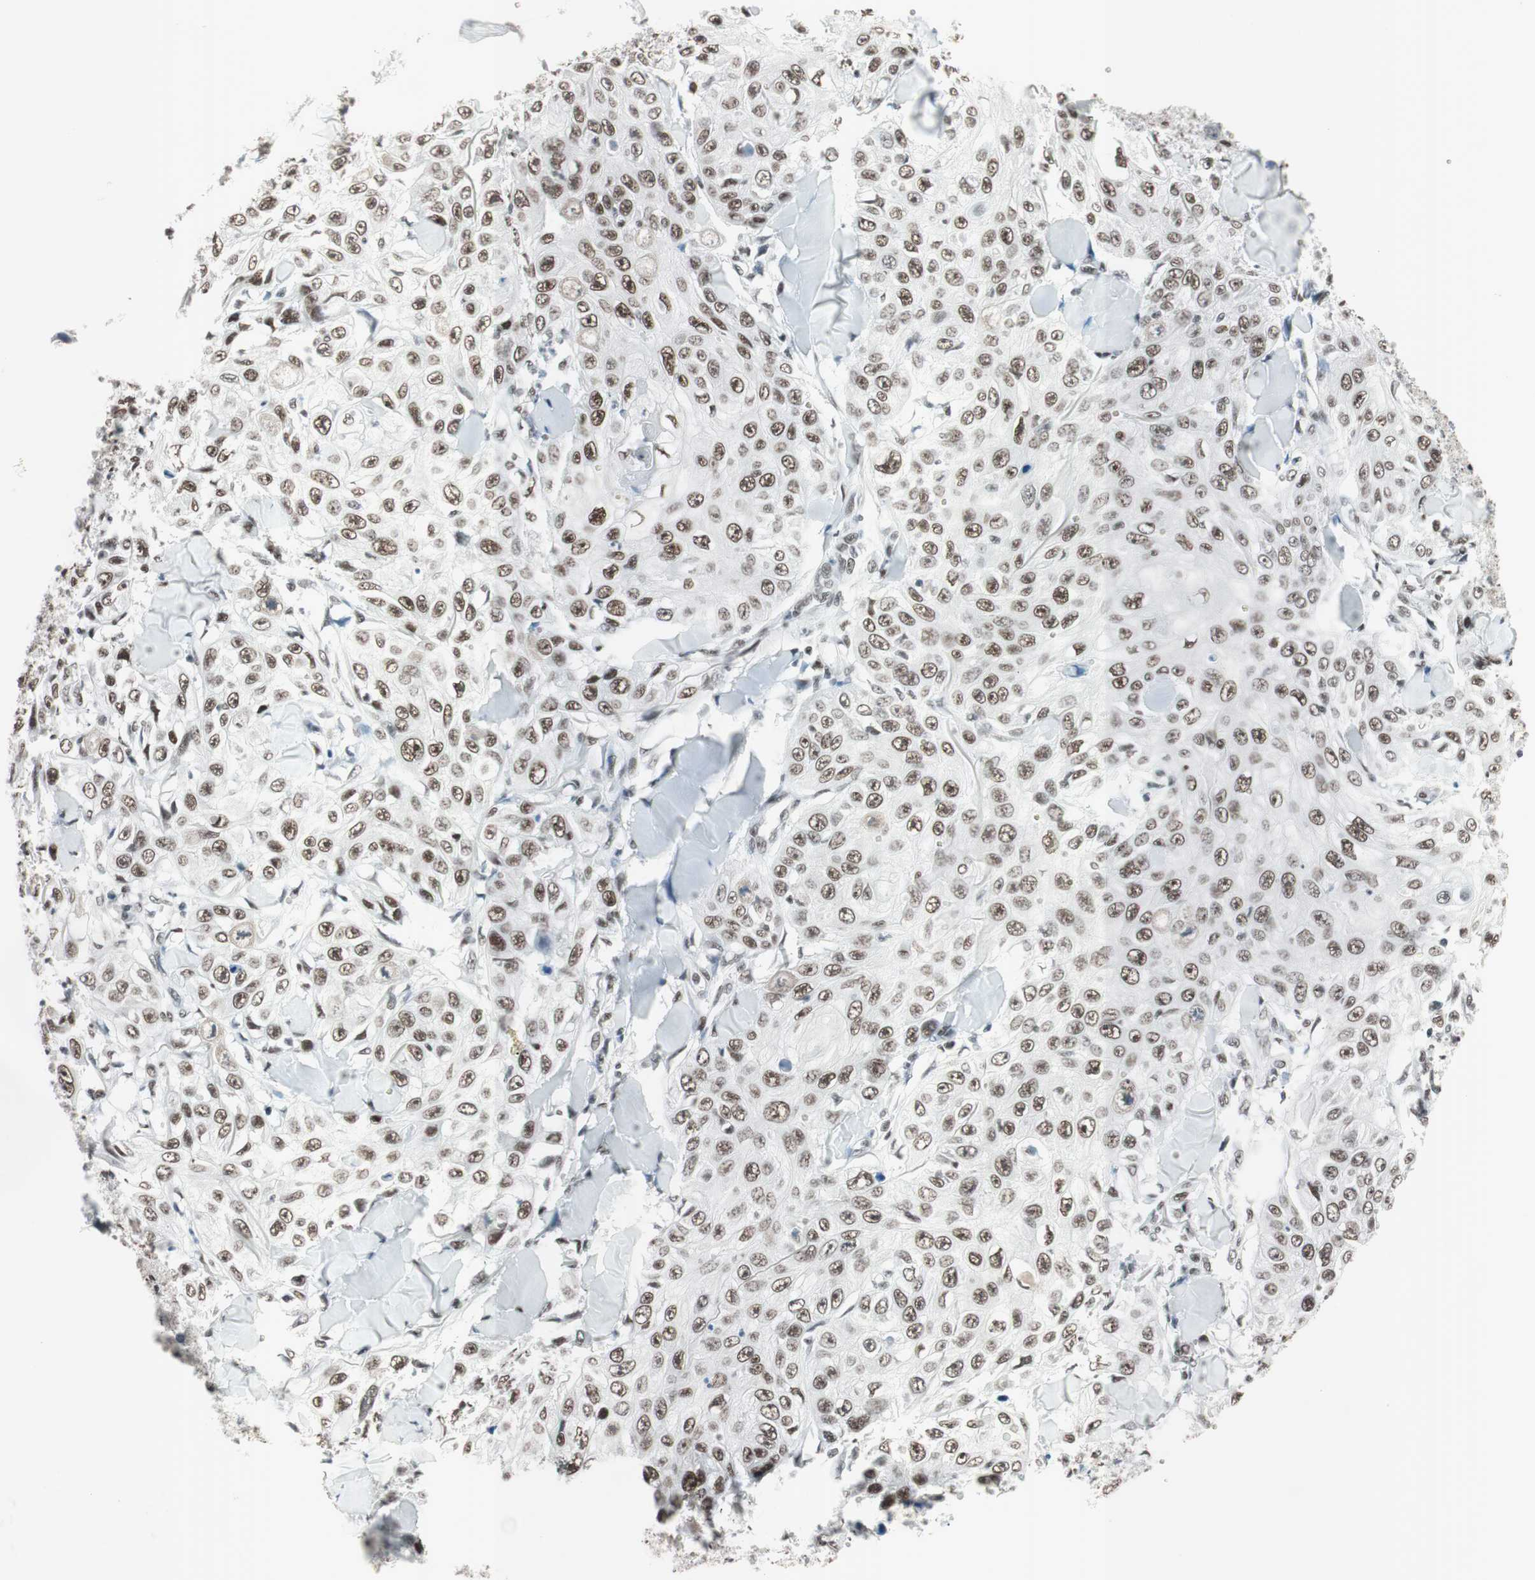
{"staining": {"intensity": "moderate", "quantity": ">75%", "location": "nuclear"}, "tissue": "skin cancer", "cell_type": "Tumor cells", "image_type": "cancer", "snomed": [{"axis": "morphology", "description": "Squamous cell carcinoma, NOS"}, {"axis": "topography", "description": "Skin"}], "caption": "This histopathology image displays IHC staining of human skin squamous cell carcinoma, with medium moderate nuclear expression in approximately >75% of tumor cells.", "gene": "ARID1A", "patient": {"sex": "male", "age": 86}}